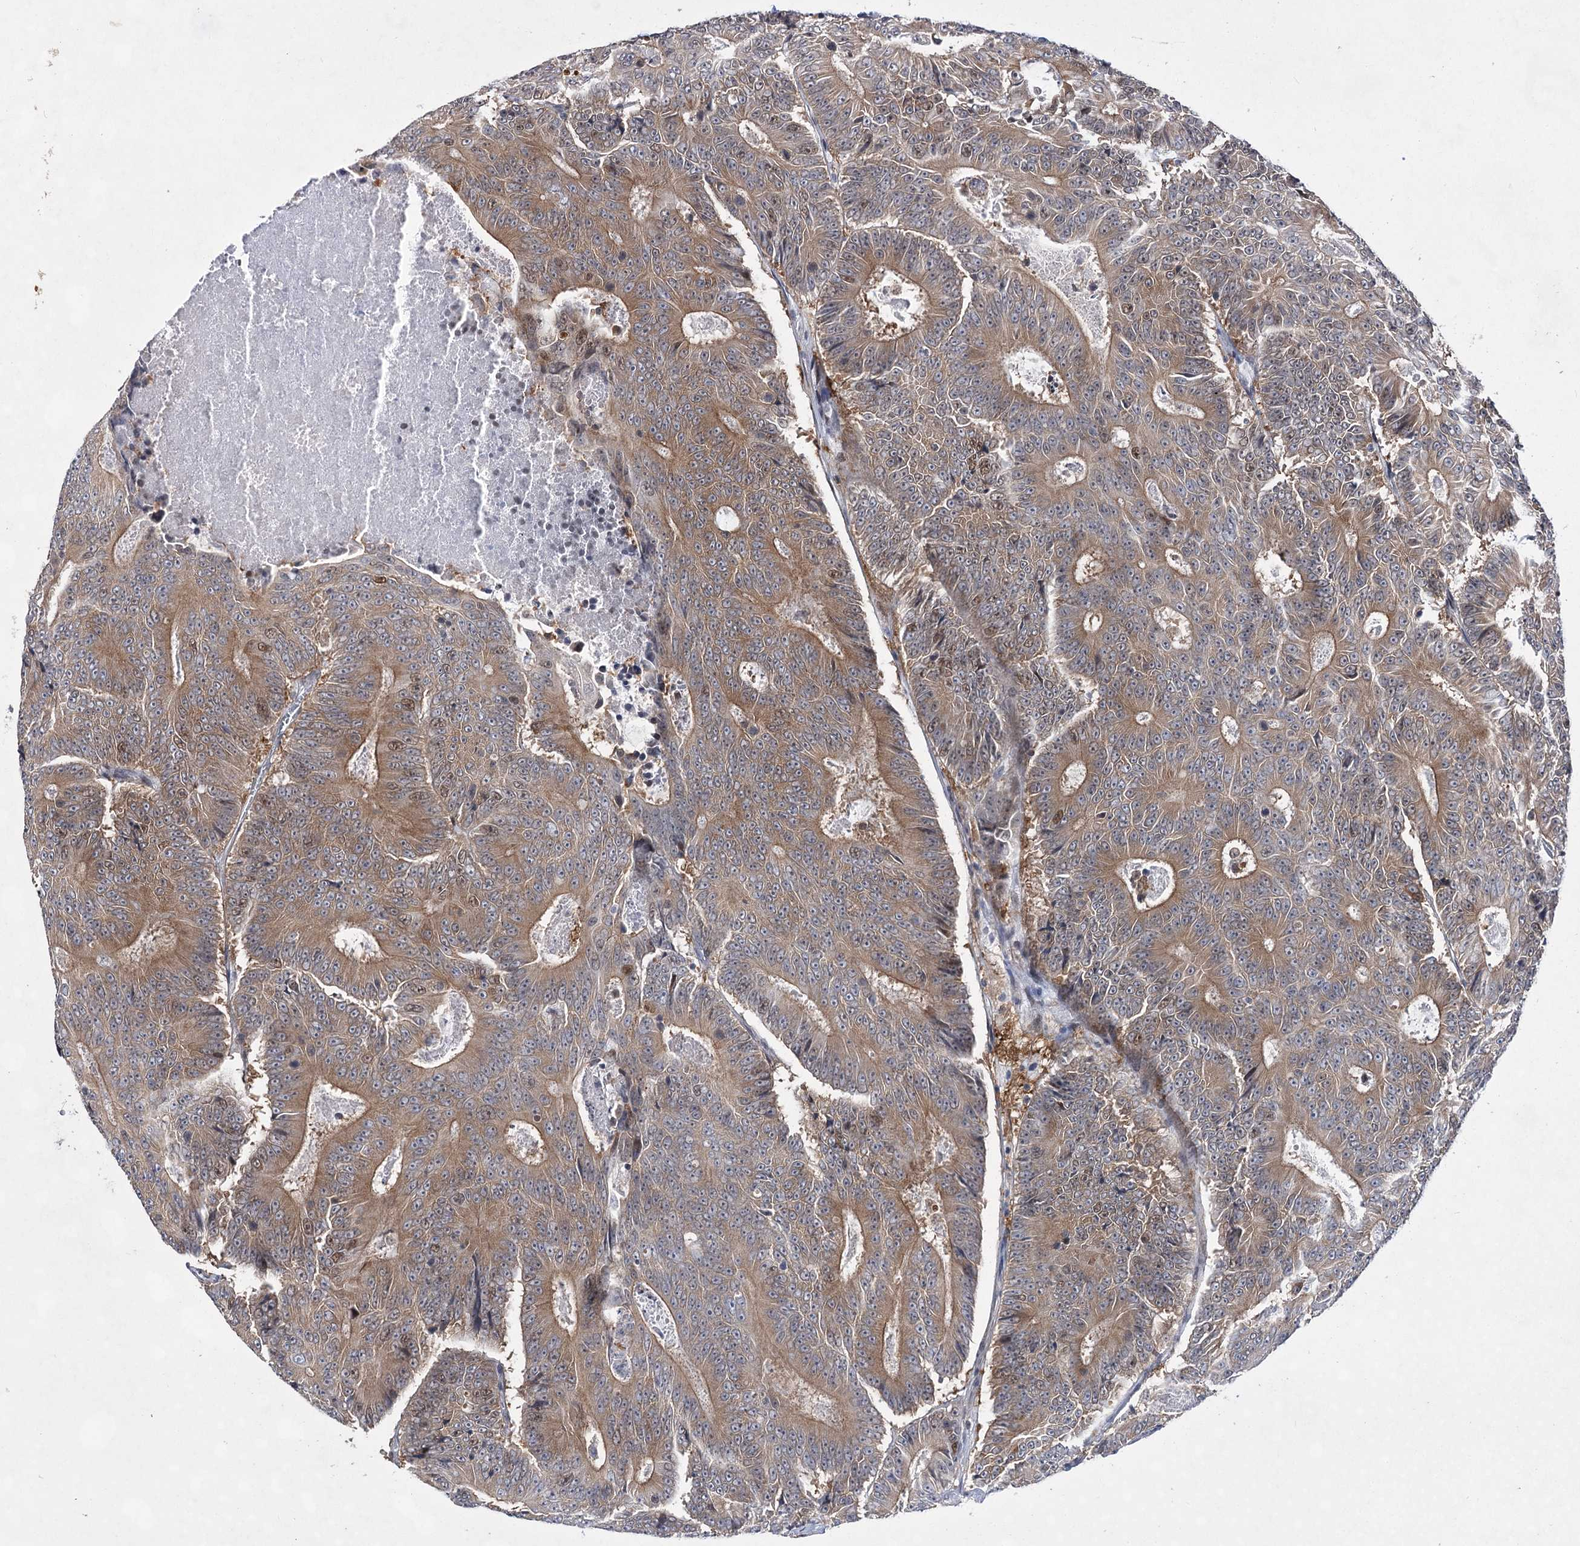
{"staining": {"intensity": "moderate", "quantity": ">75%", "location": "cytoplasmic/membranous,nuclear"}, "tissue": "colorectal cancer", "cell_type": "Tumor cells", "image_type": "cancer", "snomed": [{"axis": "morphology", "description": "Adenocarcinoma, NOS"}, {"axis": "topography", "description": "Colon"}], "caption": "Tumor cells demonstrate medium levels of moderate cytoplasmic/membranous and nuclear positivity in approximately >75% of cells in human colorectal adenocarcinoma.", "gene": "UGDH", "patient": {"sex": "male", "age": 83}}